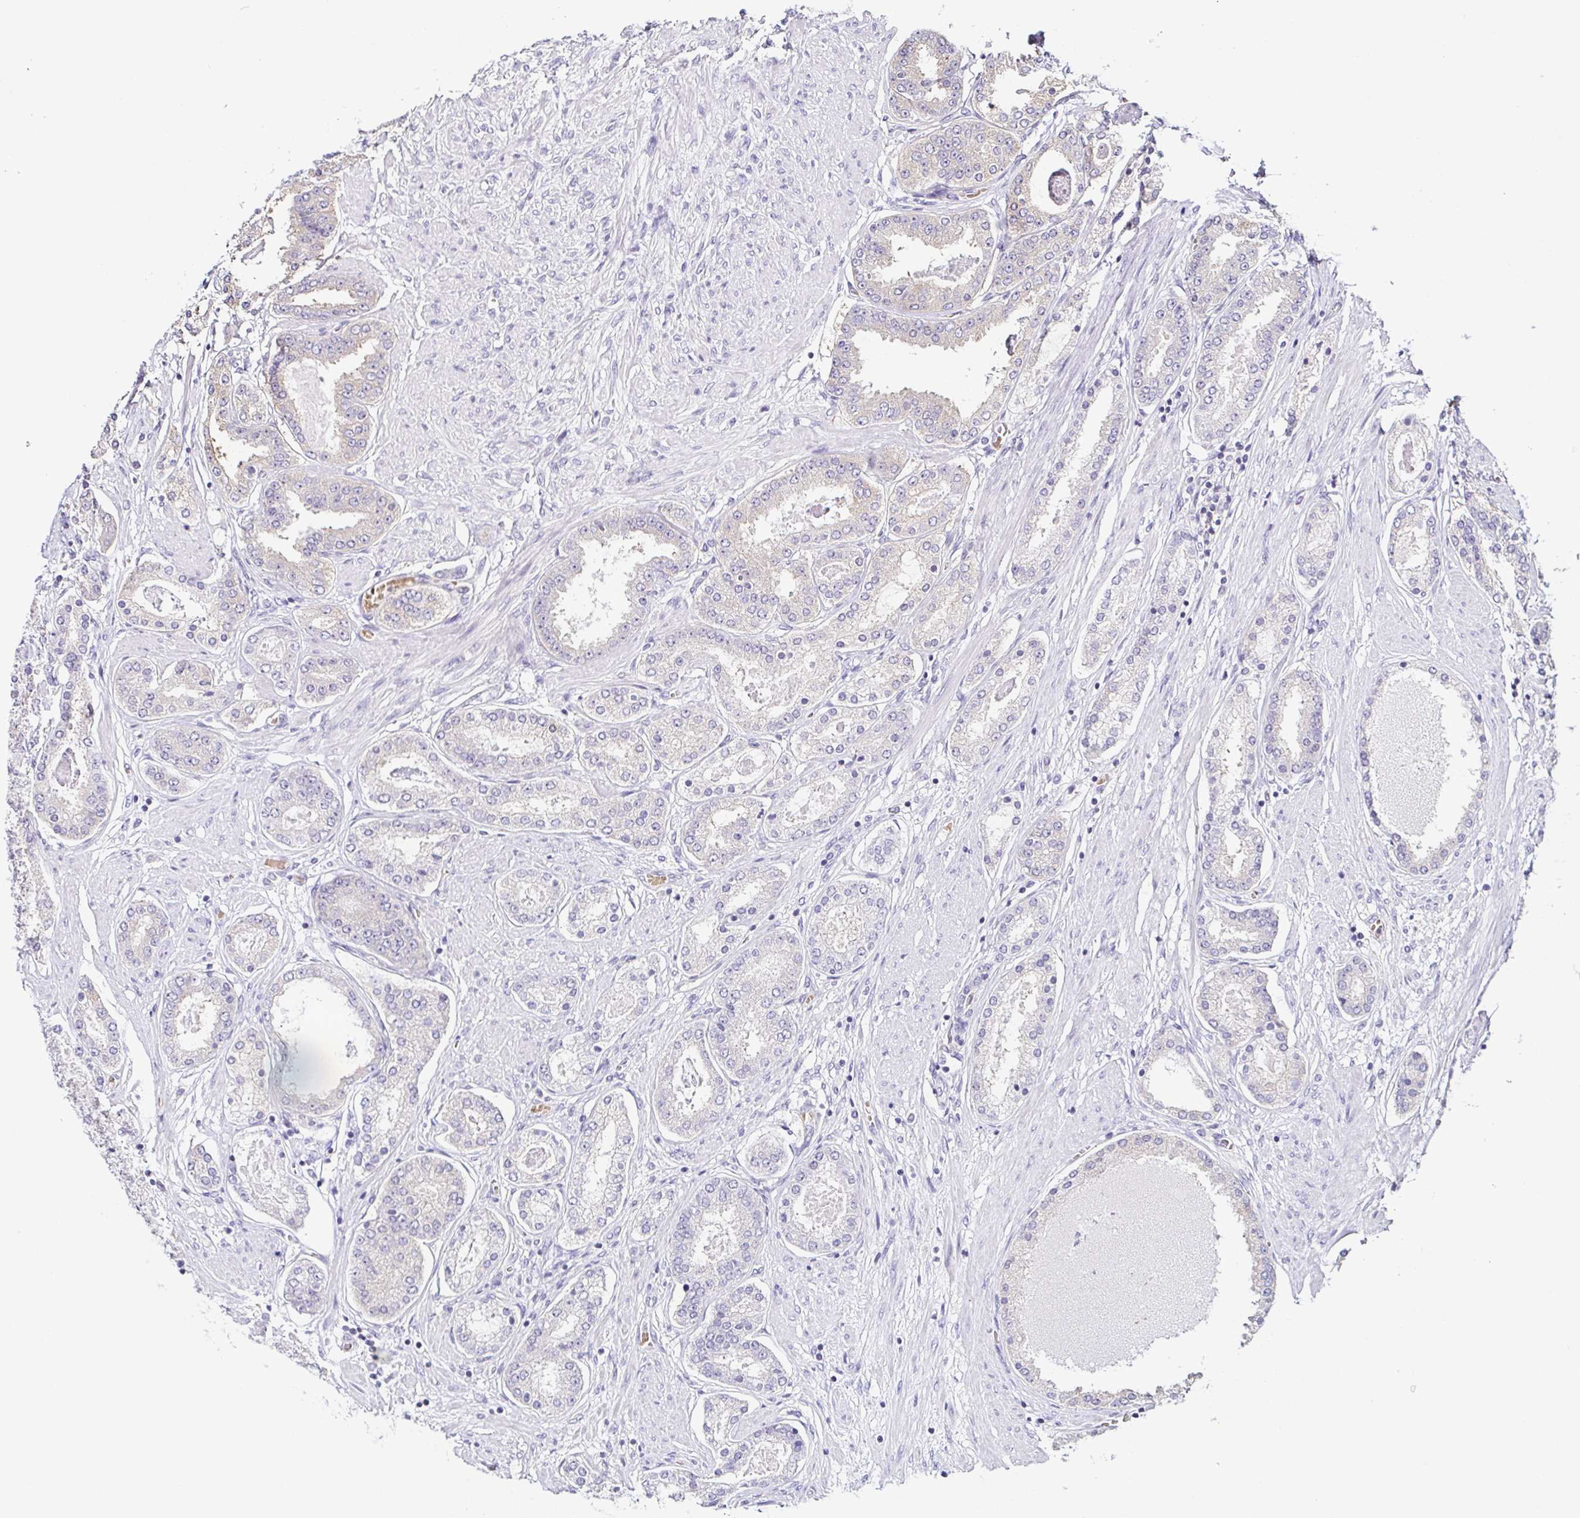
{"staining": {"intensity": "negative", "quantity": "none", "location": "none"}, "tissue": "prostate cancer", "cell_type": "Tumor cells", "image_type": "cancer", "snomed": [{"axis": "morphology", "description": "Adenocarcinoma, High grade"}, {"axis": "topography", "description": "Prostate"}], "caption": "Prostate cancer (adenocarcinoma (high-grade)) was stained to show a protein in brown. There is no significant positivity in tumor cells.", "gene": "FAM162B", "patient": {"sex": "male", "age": 63}}